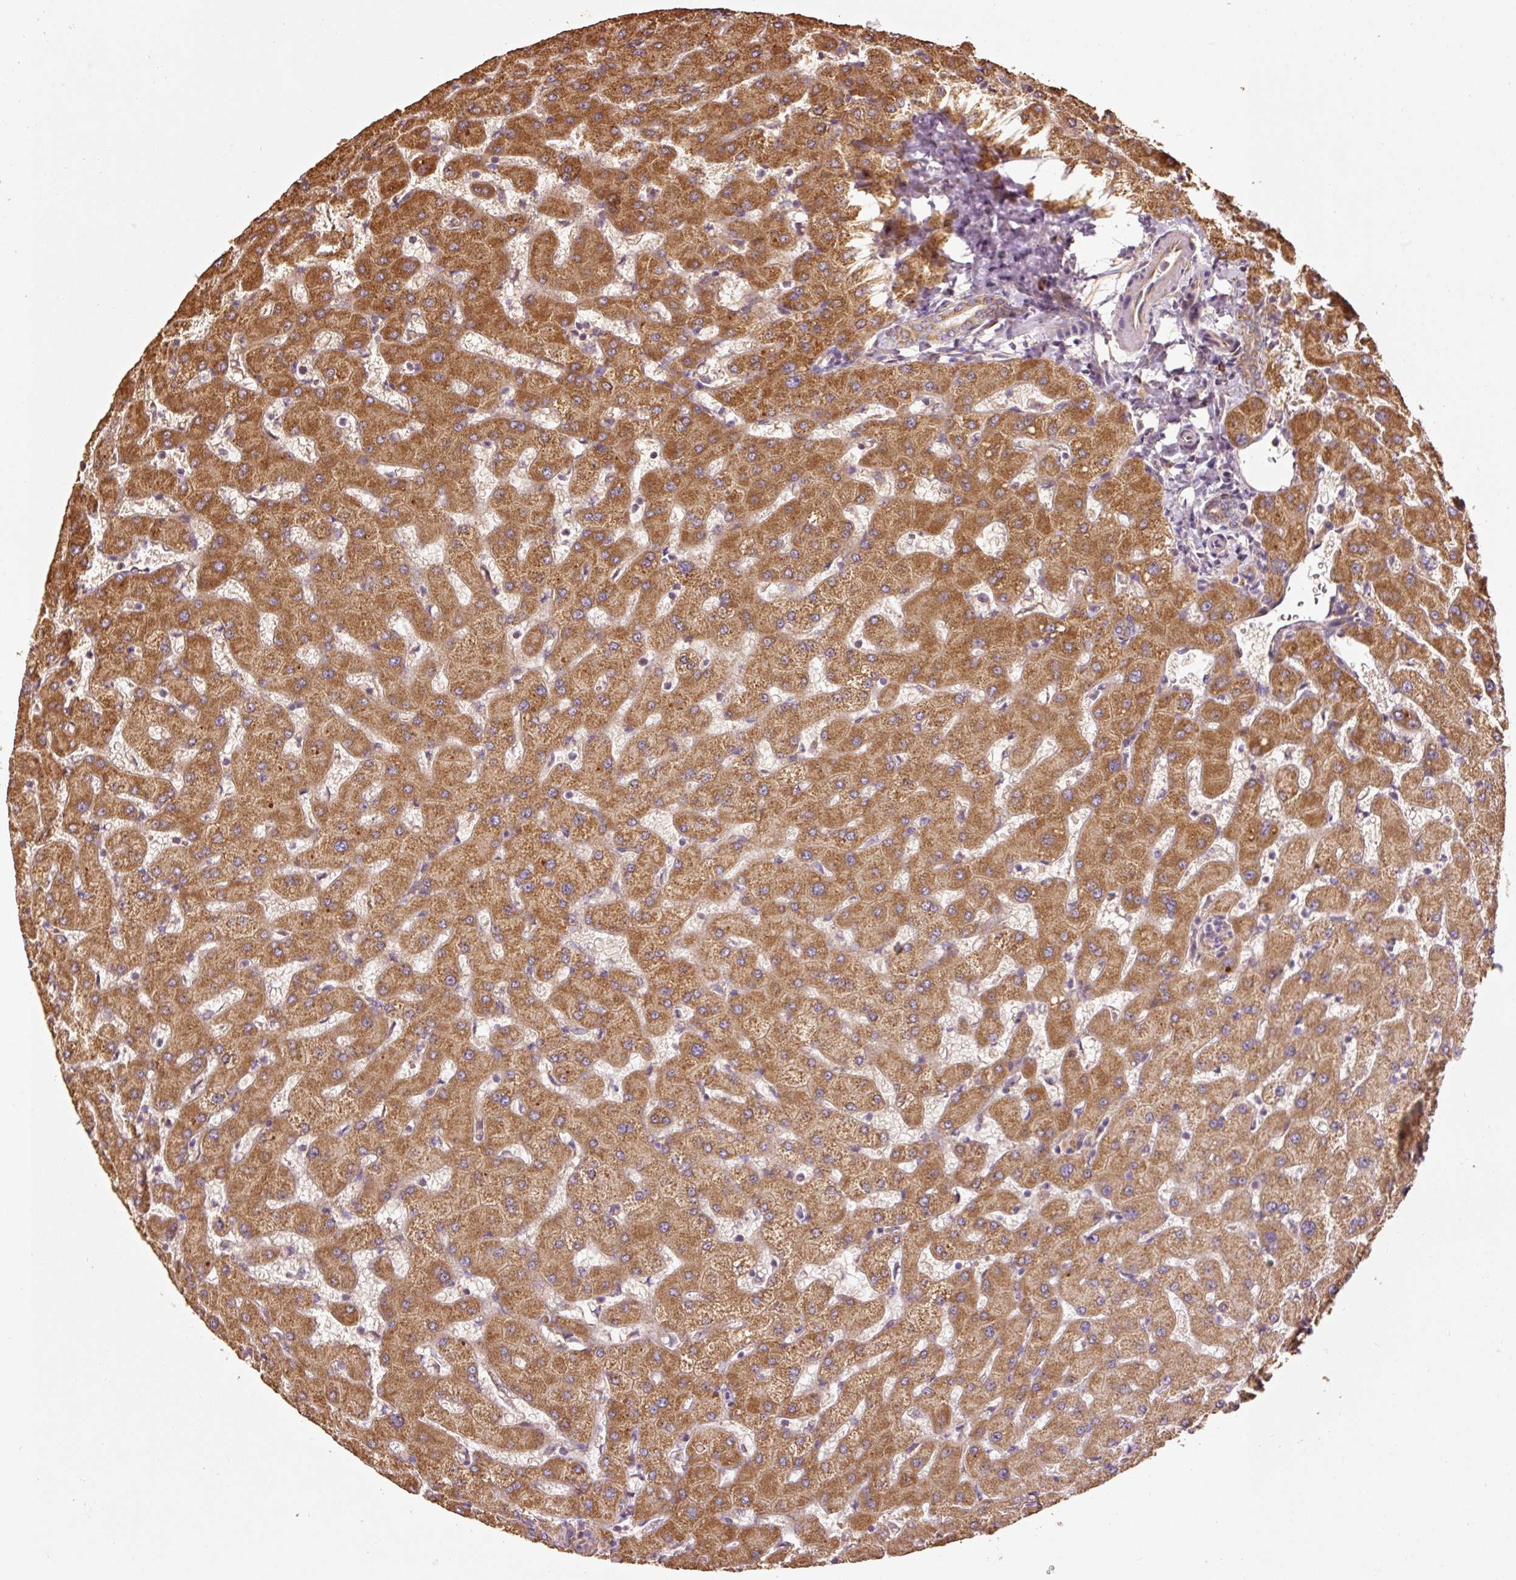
{"staining": {"intensity": "moderate", "quantity": ">75%", "location": "cytoplasmic/membranous"}, "tissue": "liver", "cell_type": "Cholangiocytes", "image_type": "normal", "snomed": [{"axis": "morphology", "description": "Normal tissue, NOS"}, {"axis": "topography", "description": "Liver"}], "caption": "Cholangiocytes reveal medium levels of moderate cytoplasmic/membranous positivity in approximately >75% of cells in unremarkable human liver. Using DAB (3,3'-diaminobenzidine) (brown) and hematoxylin (blue) stains, captured at high magnification using brightfield microscopy.", "gene": "EFHC1", "patient": {"sex": "female", "age": 63}}